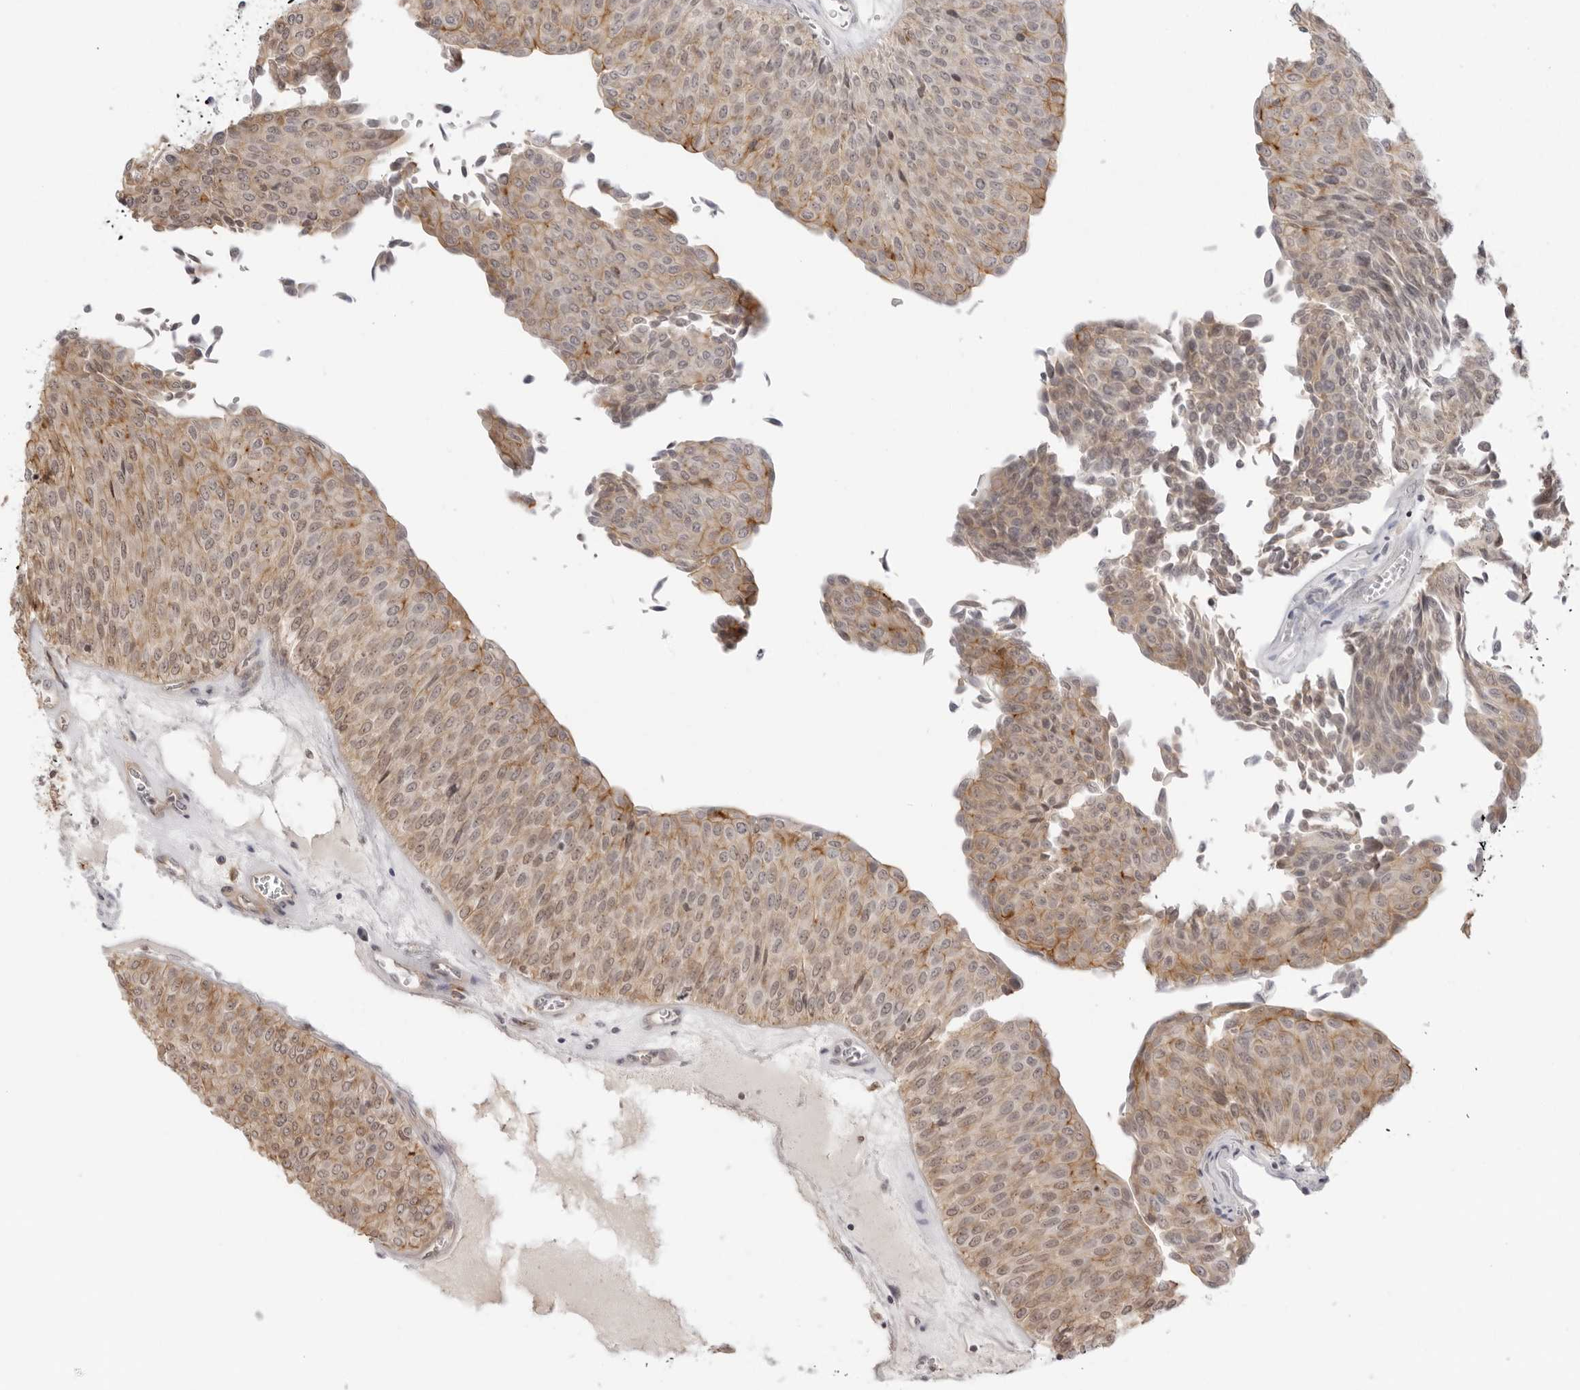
{"staining": {"intensity": "moderate", "quantity": ">75%", "location": "cytoplasmic/membranous"}, "tissue": "urothelial cancer", "cell_type": "Tumor cells", "image_type": "cancer", "snomed": [{"axis": "morphology", "description": "Urothelial carcinoma, Low grade"}, {"axis": "topography", "description": "Urinary bladder"}], "caption": "This photomicrograph reveals urothelial cancer stained with immunohistochemistry to label a protein in brown. The cytoplasmic/membranous of tumor cells show moderate positivity for the protein. Nuclei are counter-stained blue.", "gene": "TRAPPC3", "patient": {"sex": "male", "age": 78}}